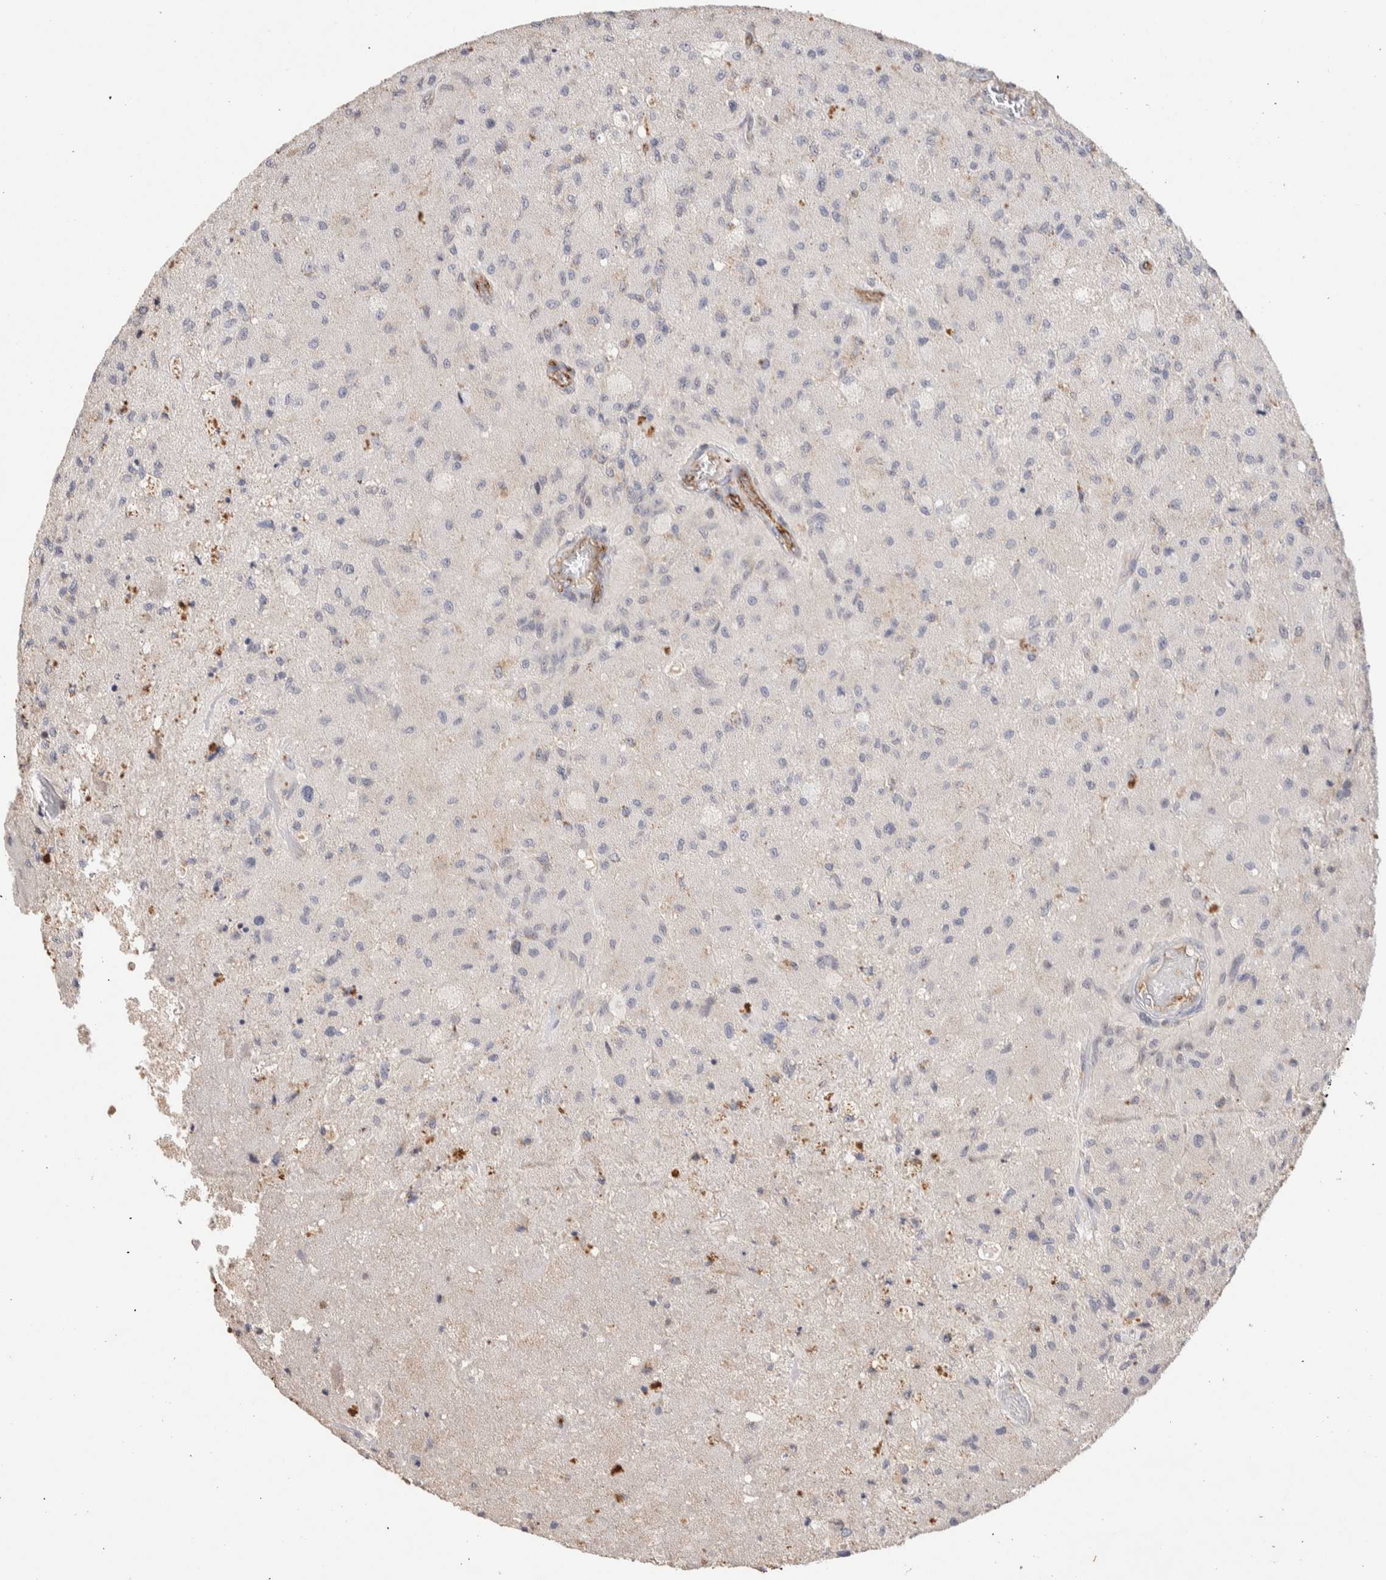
{"staining": {"intensity": "negative", "quantity": "none", "location": "none"}, "tissue": "glioma", "cell_type": "Tumor cells", "image_type": "cancer", "snomed": [{"axis": "morphology", "description": "Normal tissue, NOS"}, {"axis": "morphology", "description": "Glioma, malignant, High grade"}, {"axis": "topography", "description": "Cerebral cortex"}], "caption": "A high-resolution image shows IHC staining of malignant glioma (high-grade), which demonstrates no significant staining in tumor cells.", "gene": "NSMAF", "patient": {"sex": "male", "age": 77}}